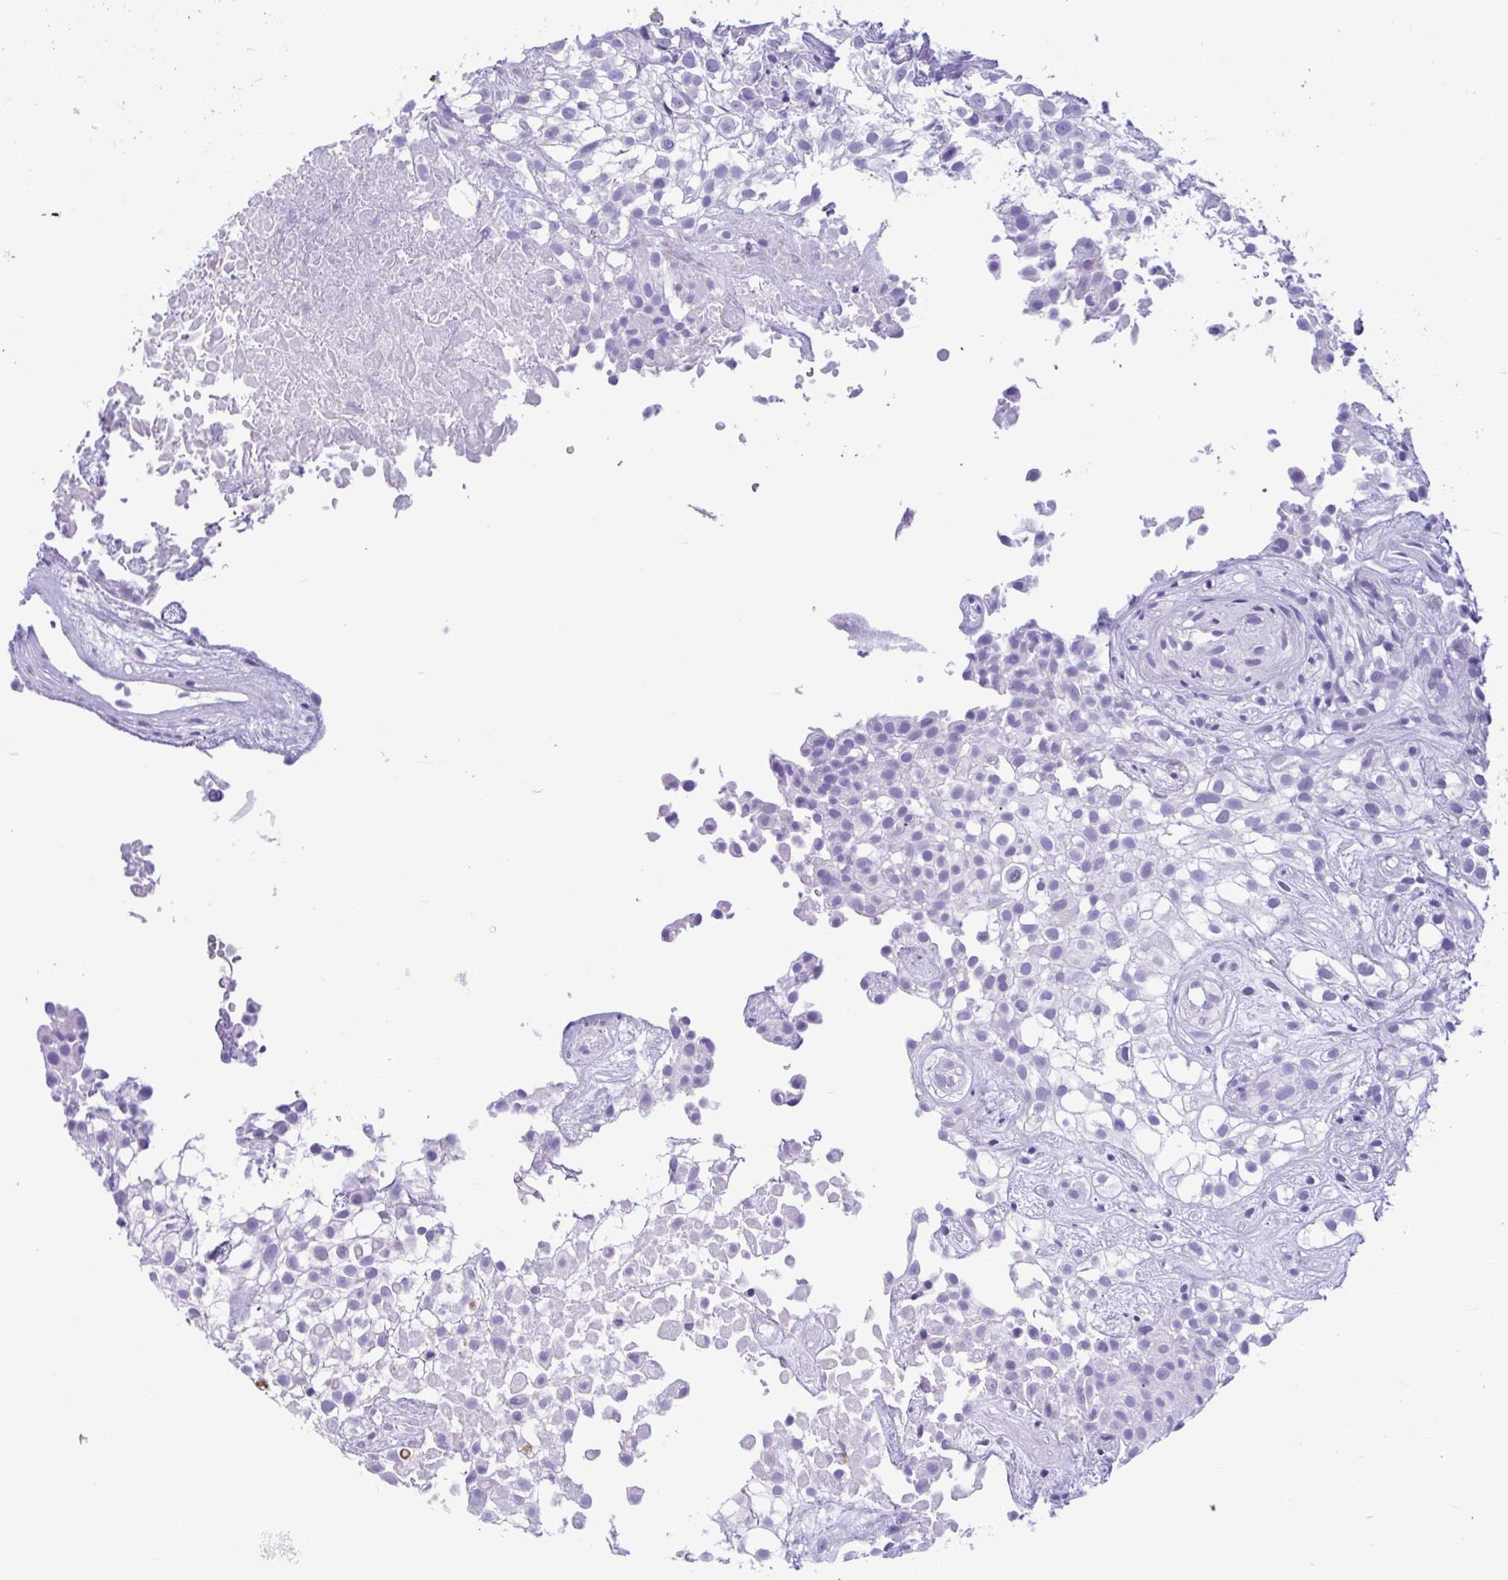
{"staining": {"intensity": "negative", "quantity": "none", "location": "none"}, "tissue": "urothelial cancer", "cell_type": "Tumor cells", "image_type": "cancer", "snomed": [{"axis": "morphology", "description": "Urothelial carcinoma, High grade"}, {"axis": "topography", "description": "Urinary bladder"}], "caption": "IHC of human urothelial cancer displays no expression in tumor cells.", "gene": "OR4N4", "patient": {"sex": "male", "age": 56}}